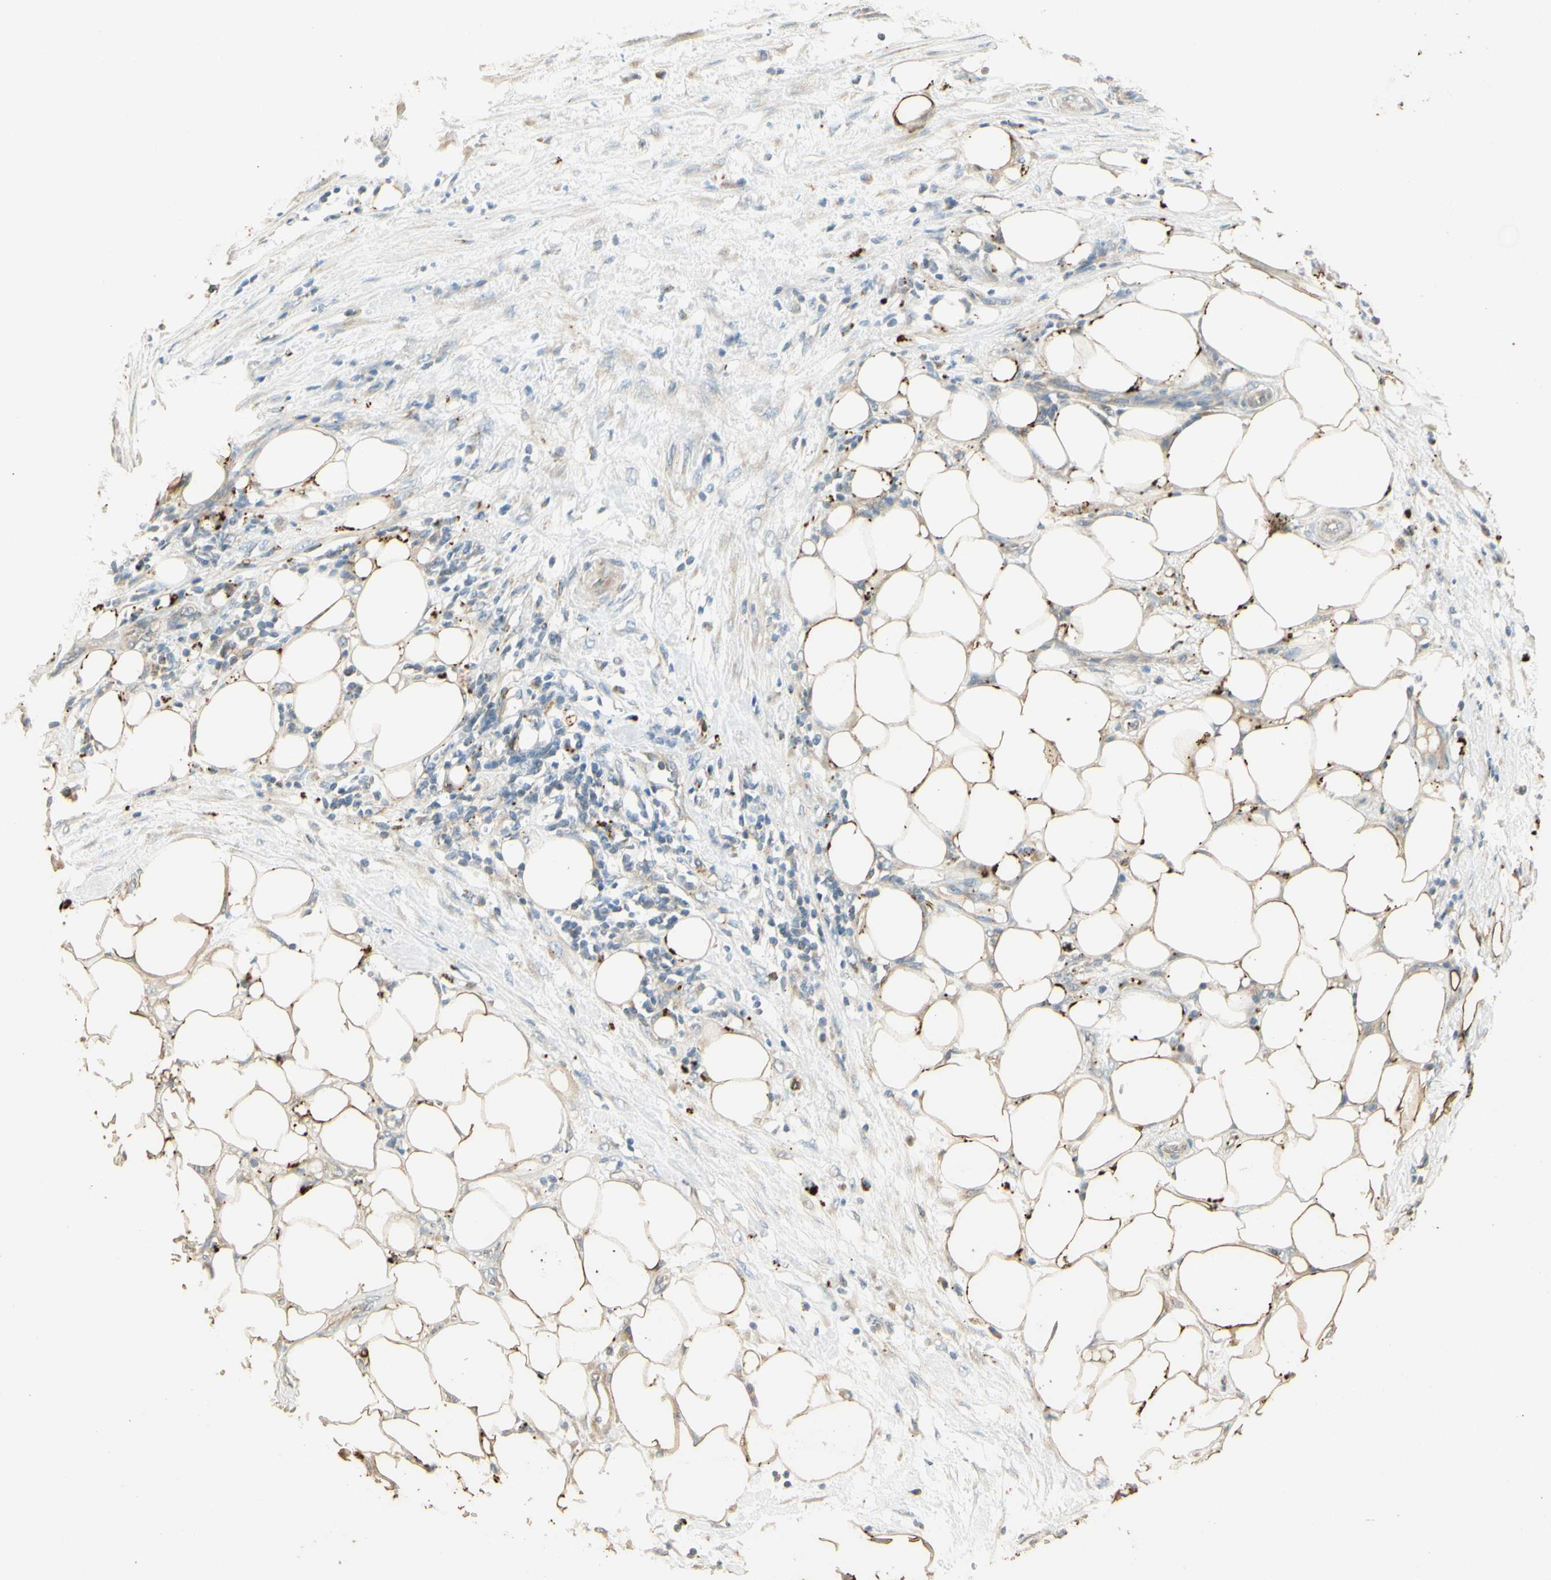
{"staining": {"intensity": "negative", "quantity": "none", "location": "none"}, "tissue": "pancreatic cancer", "cell_type": "Tumor cells", "image_type": "cancer", "snomed": [{"axis": "morphology", "description": "Adenocarcinoma, NOS"}, {"axis": "topography", "description": "Pancreas"}], "caption": "Immunohistochemistry (IHC) histopathology image of neoplastic tissue: adenocarcinoma (pancreatic) stained with DAB (3,3'-diaminobenzidine) shows no significant protein positivity in tumor cells.", "gene": "ARHGEF17", "patient": {"sex": "female", "age": 78}}